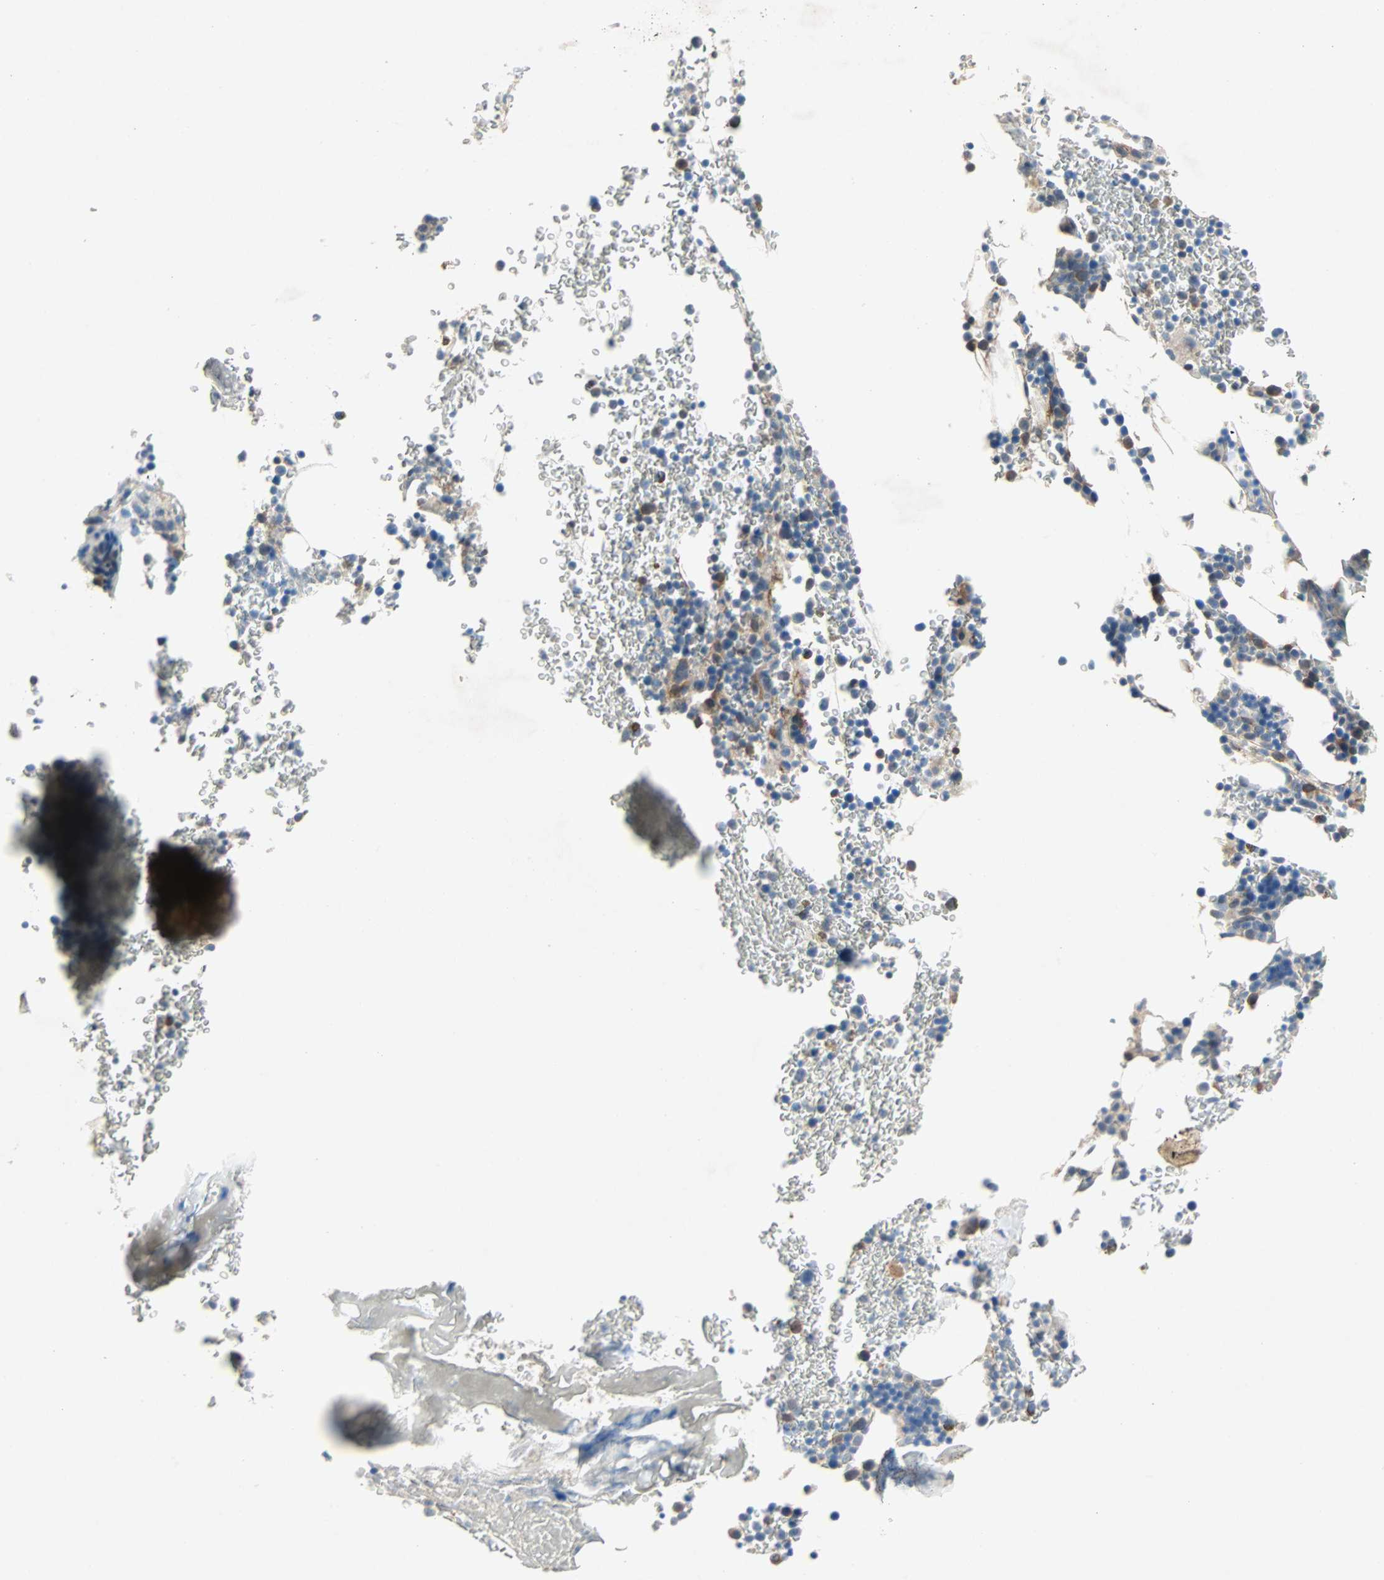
{"staining": {"intensity": "moderate", "quantity": "25%-75%", "location": "cytoplasmic/membranous"}, "tissue": "bone marrow", "cell_type": "Hematopoietic cells", "image_type": "normal", "snomed": [{"axis": "morphology", "description": "Normal tissue, NOS"}, {"axis": "topography", "description": "Bone marrow"}], "caption": "IHC (DAB) staining of benign human bone marrow displays moderate cytoplasmic/membranous protein positivity in approximately 25%-75% of hematopoietic cells. (DAB = brown stain, brightfield microscopy at high magnification).", "gene": "TNFRSF12A", "patient": {"sex": "female", "age": 73}}